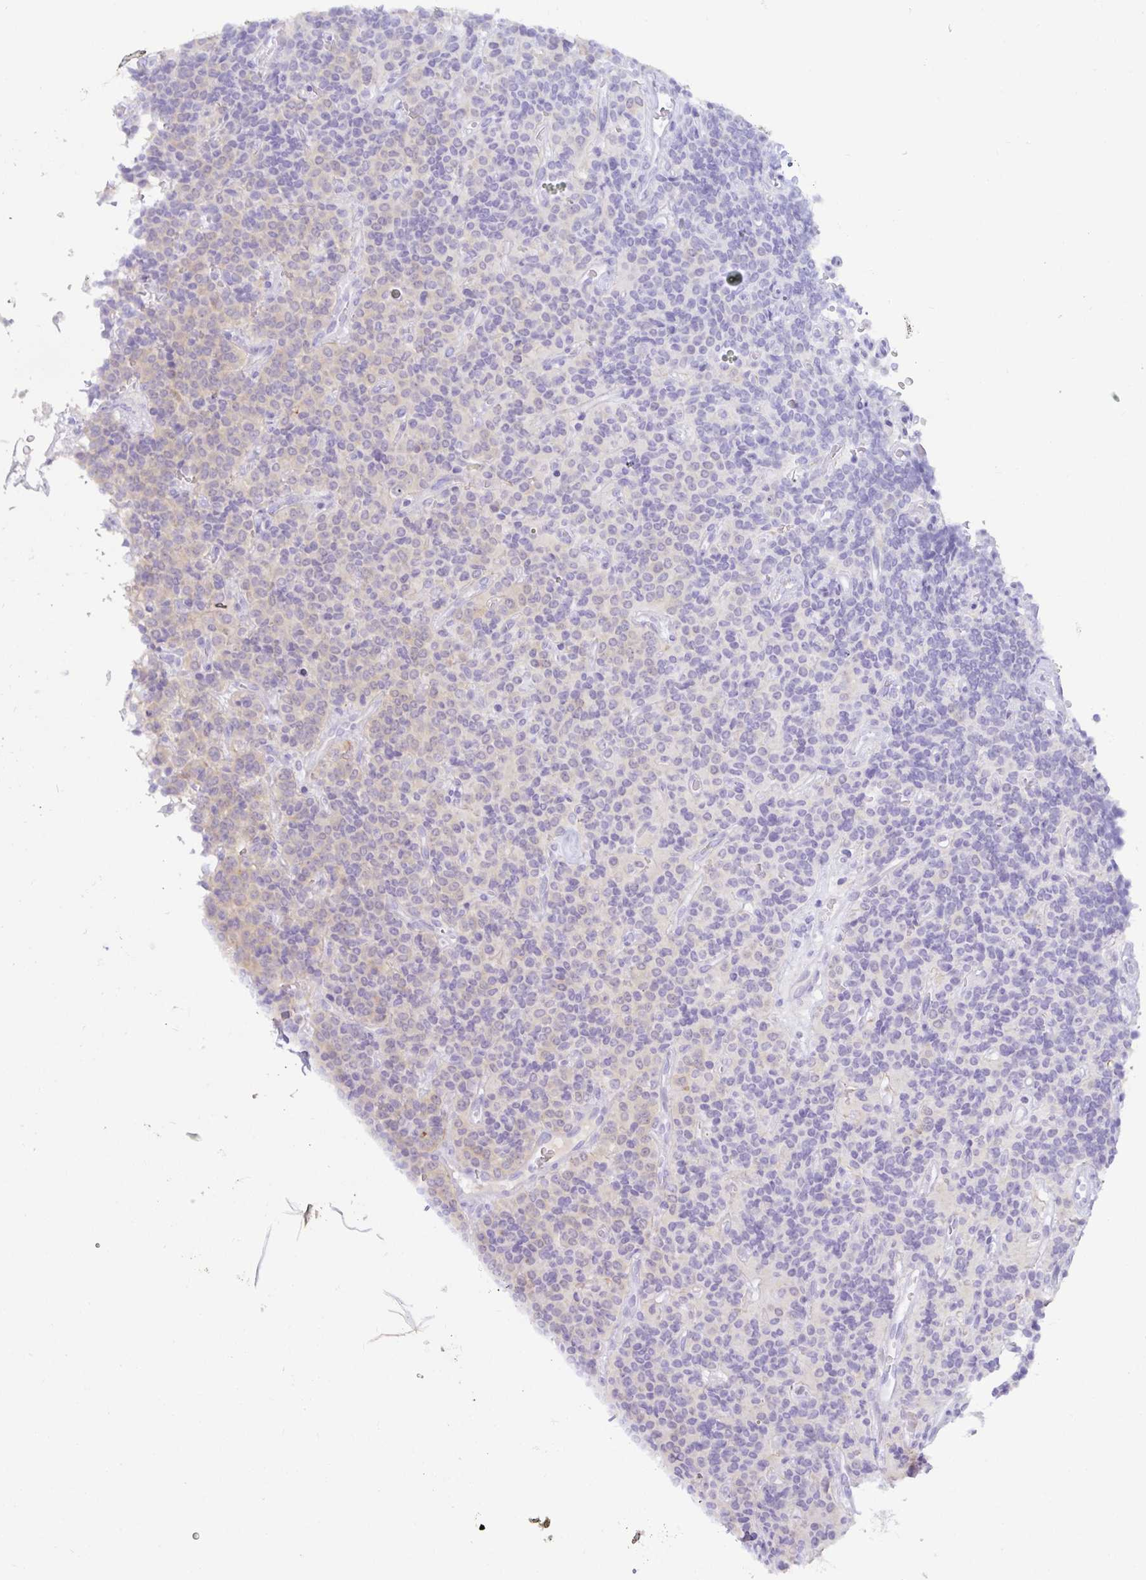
{"staining": {"intensity": "weak", "quantity": "<25%", "location": "cytoplasmic/membranous"}, "tissue": "carcinoid", "cell_type": "Tumor cells", "image_type": "cancer", "snomed": [{"axis": "morphology", "description": "Carcinoid, malignant, NOS"}, {"axis": "topography", "description": "Pancreas"}], "caption": "Immunohistochemistry (IHC) micrograph of carcinoid stained for a protein (brown), which shows no positivity in tumor cells.", "gene": "MON2", "patient": {"sex": "male", "age": 36}}